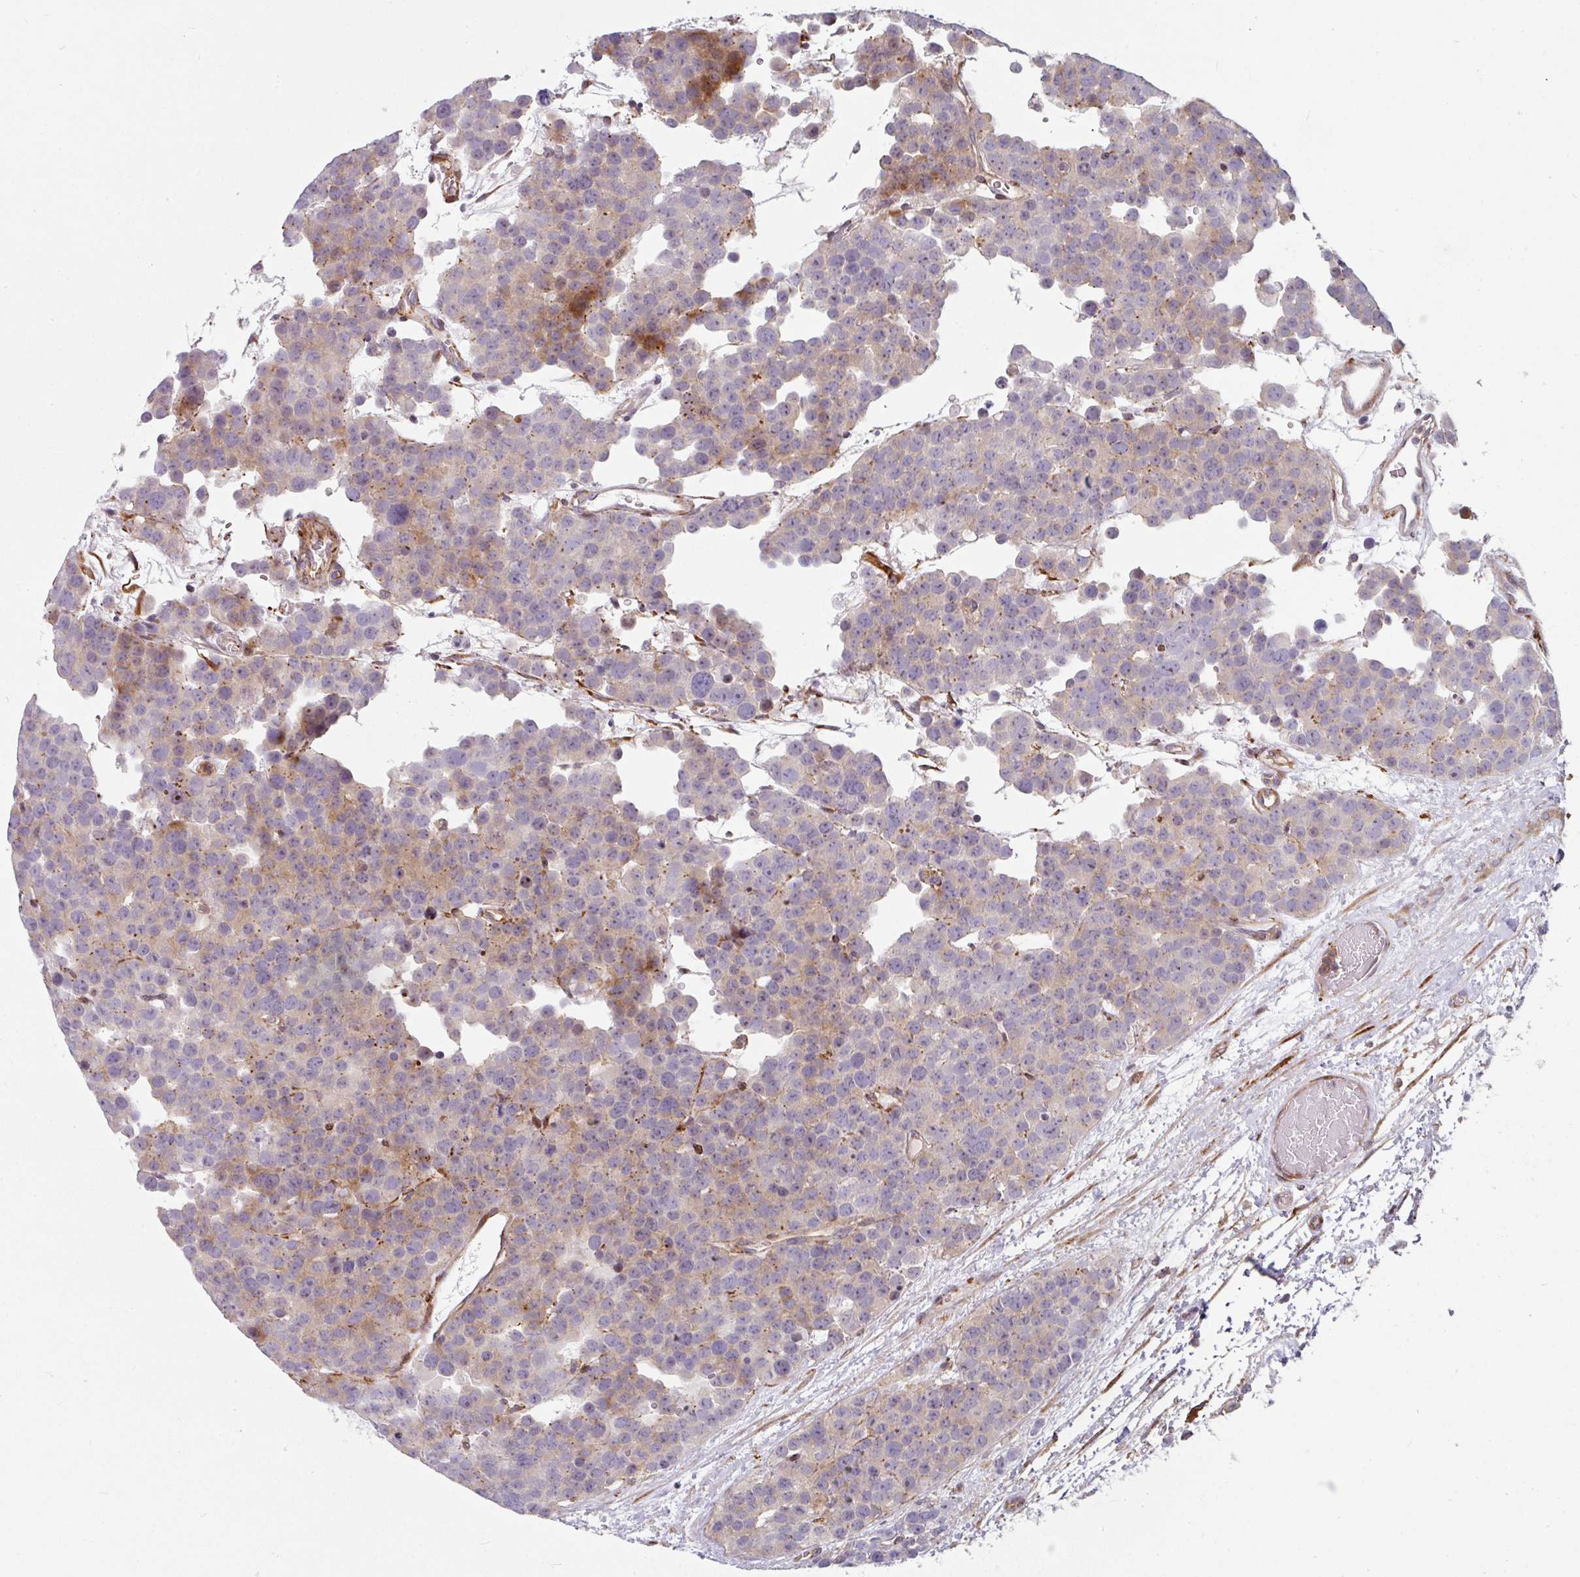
{"staining": {"intensity": "moderate", "quantity": "<25%", "location": "cytoplasmic/membranous"}, "tissue": "testis cancer", "cell_type": "Tumor cells", "image_type": "cancer", "snomed": [{"axis": "morphology", "description": "Seminoma, NOS"}, {"axis": "topography", "description": "Testis"}], "caption": "This image displays testis cancer stained with immunohistochemistry (IHC) to label a protein in brown. The cytoplasmic/membranous of tumor cells show moderate positivity for the protein. Nuclei are counter-stained blue.", "gene": "BEND5", "patient": {"sex": "male", "age": 71}}